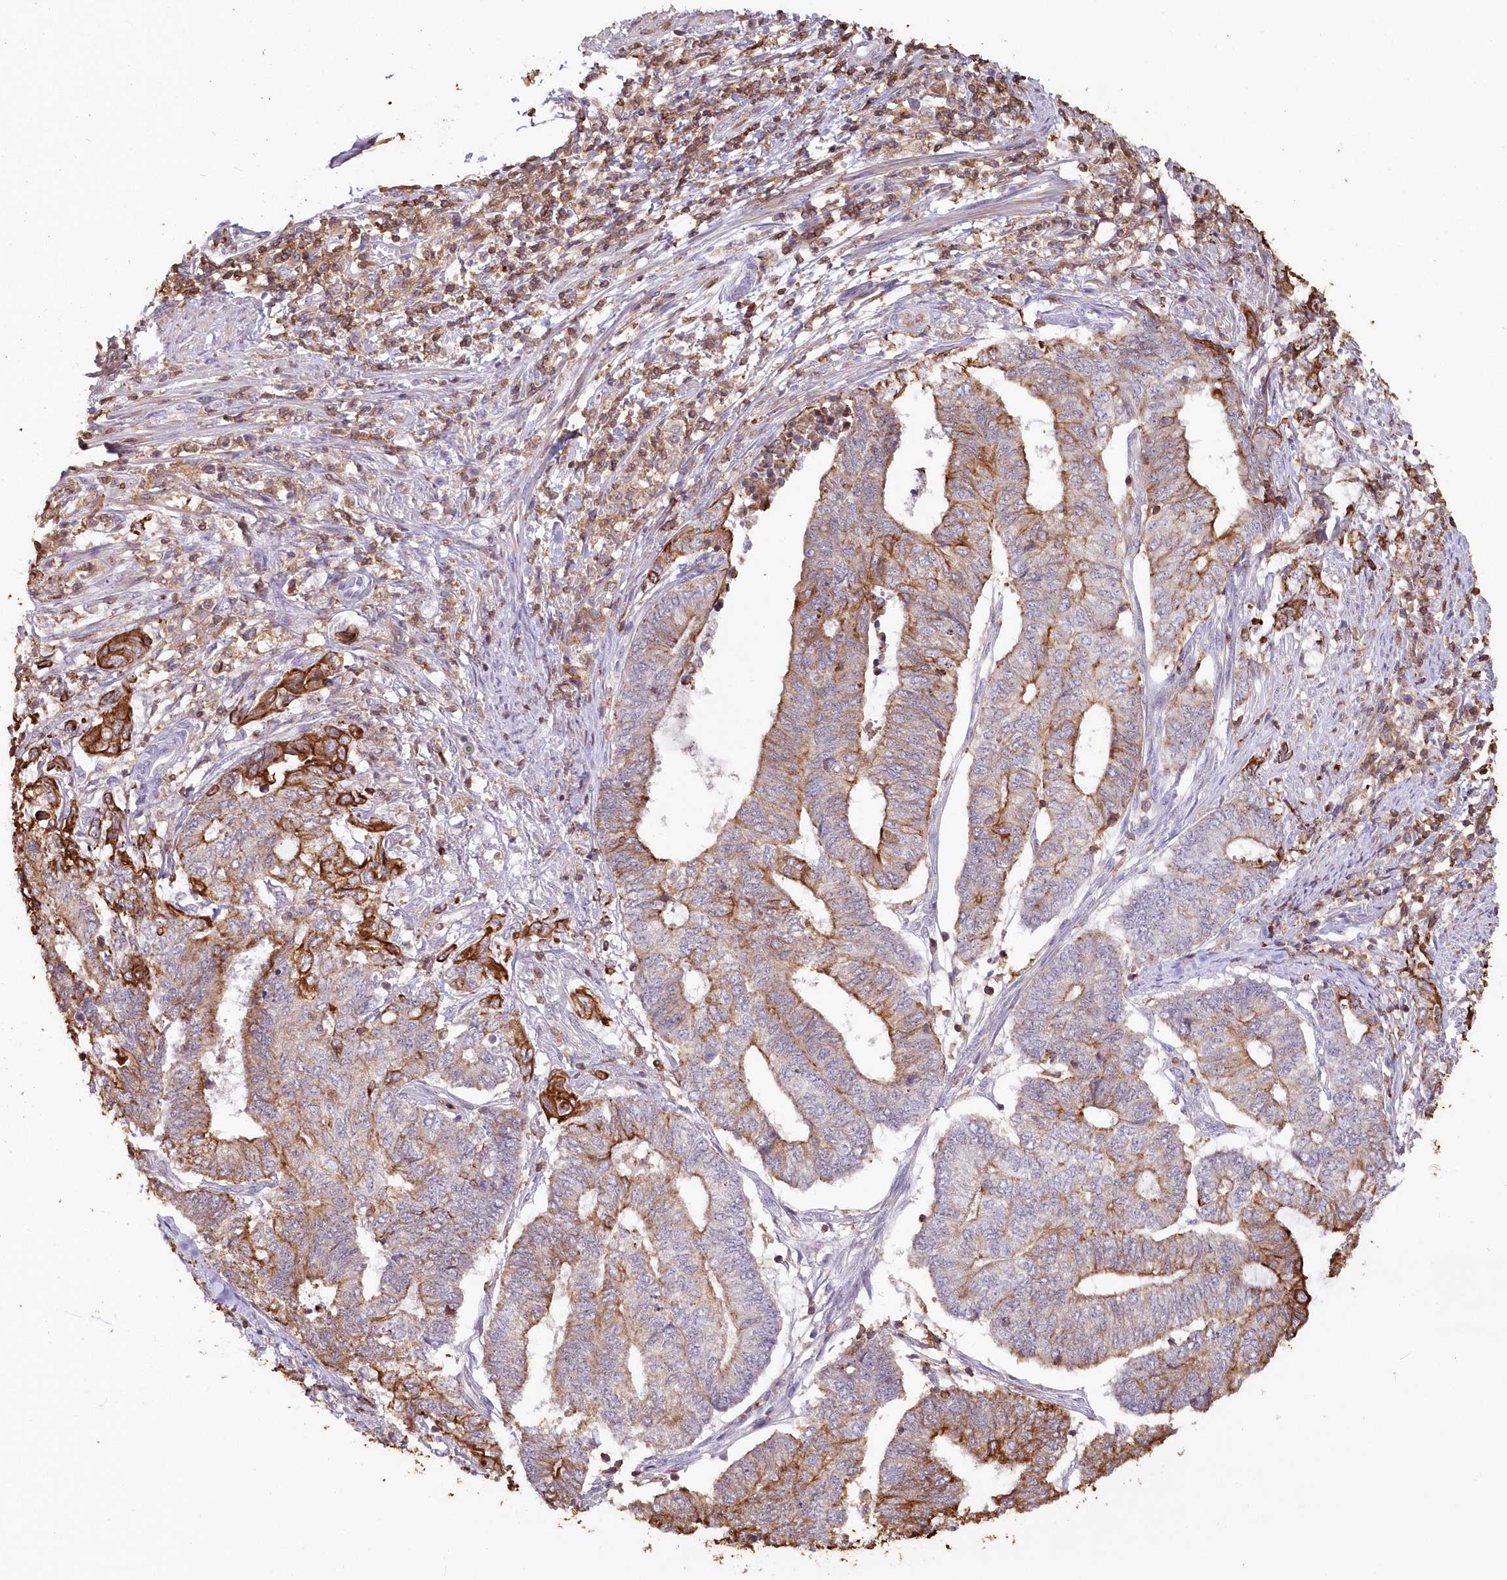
{"staining": {"intensity": "strong", "quantity": "25%-75%", "location": "cytoplasmic/membranous"}, "tissue": "endometrial cancer", "cell_type": "Tumor cells", "image_type": "cancer", "snomed": [{"axis": "morphology", "description": "Adenocarcinoma, NOS"}, {"axis": "topography", "description": "Uterus"}, {"axis": "topography", "description": "Endometrium"}], "caption": "High-magnification brightfield microscopy of endometrial adenocarcinoma stained with DAB (brown) and counterstained with hematoxylin (blue). tumor cells exhibit strong cytoplasmic/membranous expression is seen in about25%-75% of cells.", "gene": "SNED1", "patient": {"sex": "female", "age": 70}}